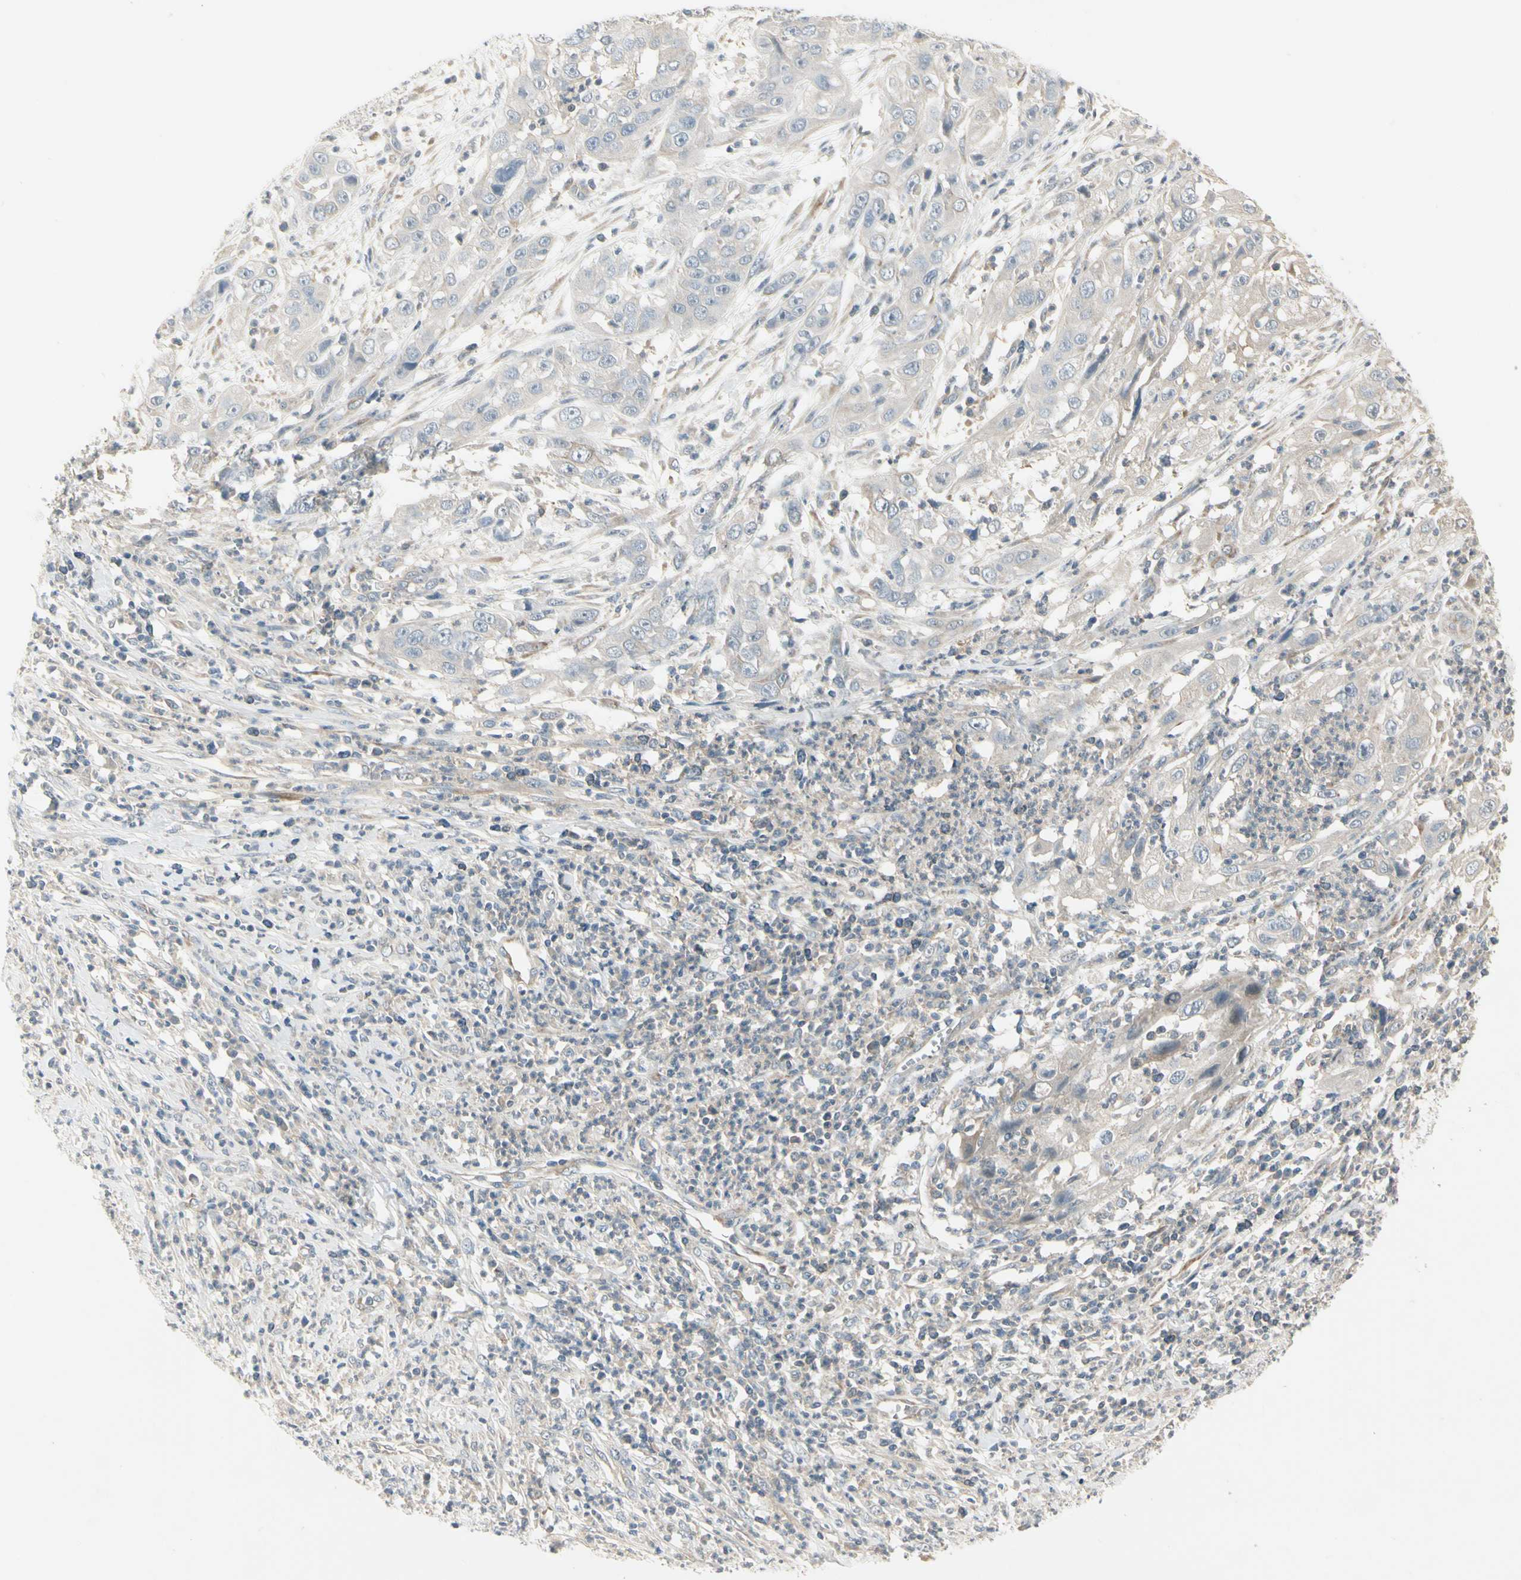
{"staining": {"intensity": "weak", "quantity": "25%-75%", "location": "cytoplasmic/membranous"}, "tissue": "cervical cancer", "cell_type": "Tumor cells", "image_type": "cancer", "snomed": [{"axis": "morphology", "description": "Squamous cell carcinoma, NOS"}, {"axis": "topography", "description": "Cervix"}], "caption": "This is a photomicrograph of immunohistochemistry staining of cervical cancer, which shows weak staining in the cytoplasmic/membranous of tumor cells.", "gene": "ZFP36", "patient": {"sex": "female", "age": 32}}